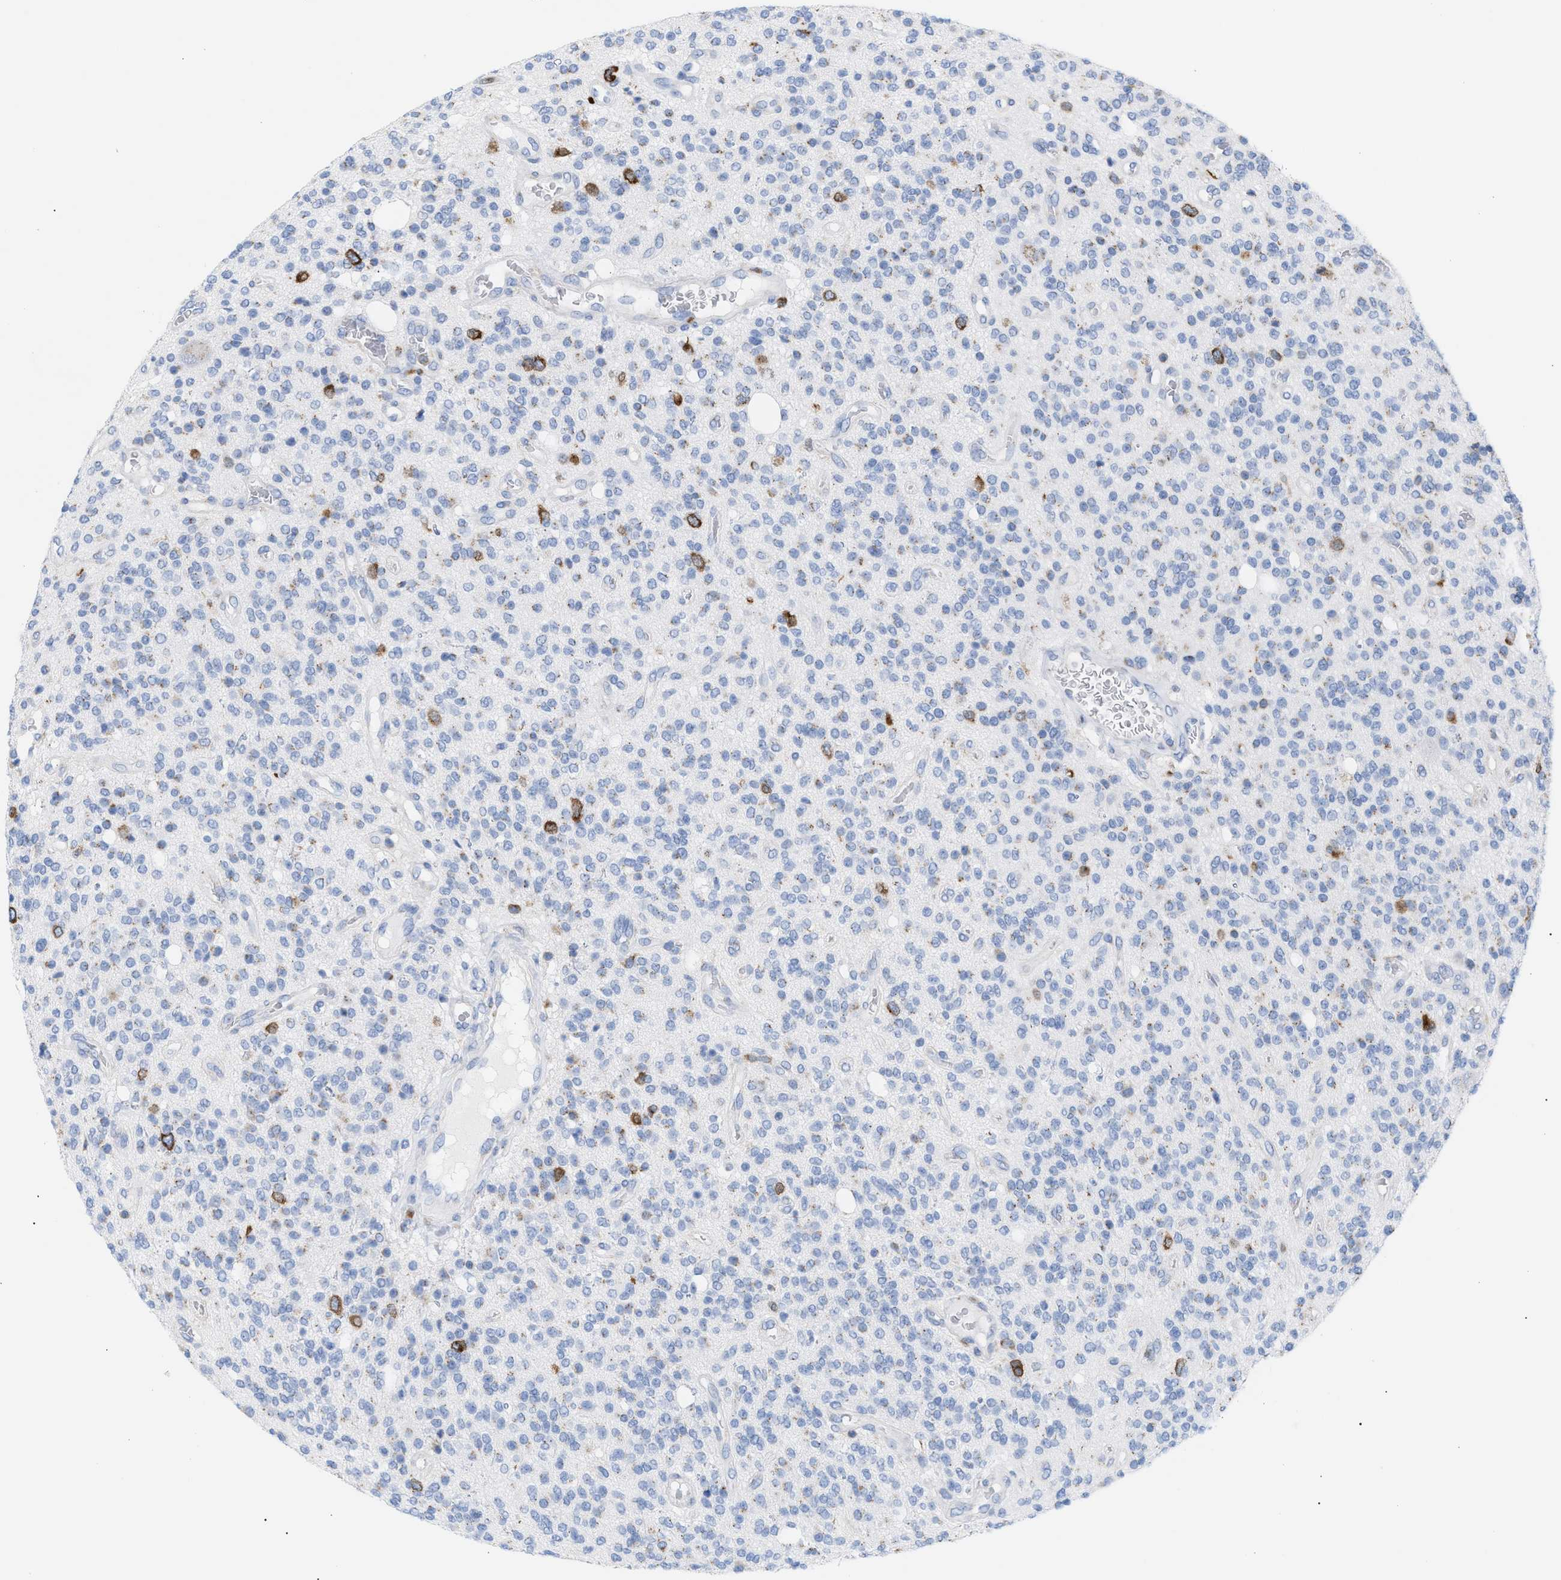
{"staining": {"intensity": "strong", "quantity": "<25%", "location": "cytoplasmic/membranous"}, "tissue": "glioma", "cell_type": "Tumor cells", "image_type": "cancer", "snomed": [{"axis": "morphology", "description": "Glioma, malignant, High grade"}, {"axis": "topography", "description": "Brain"}], "caption": "Approximately <25% of tumor cells in human malignant glioma (high-grade) reveal strong cytoplasmic/membranous protein expression as visualized by brown immunohistochemical staining.", "gene": "TACC3", "patient": {"sex": "male", "age": 34}}